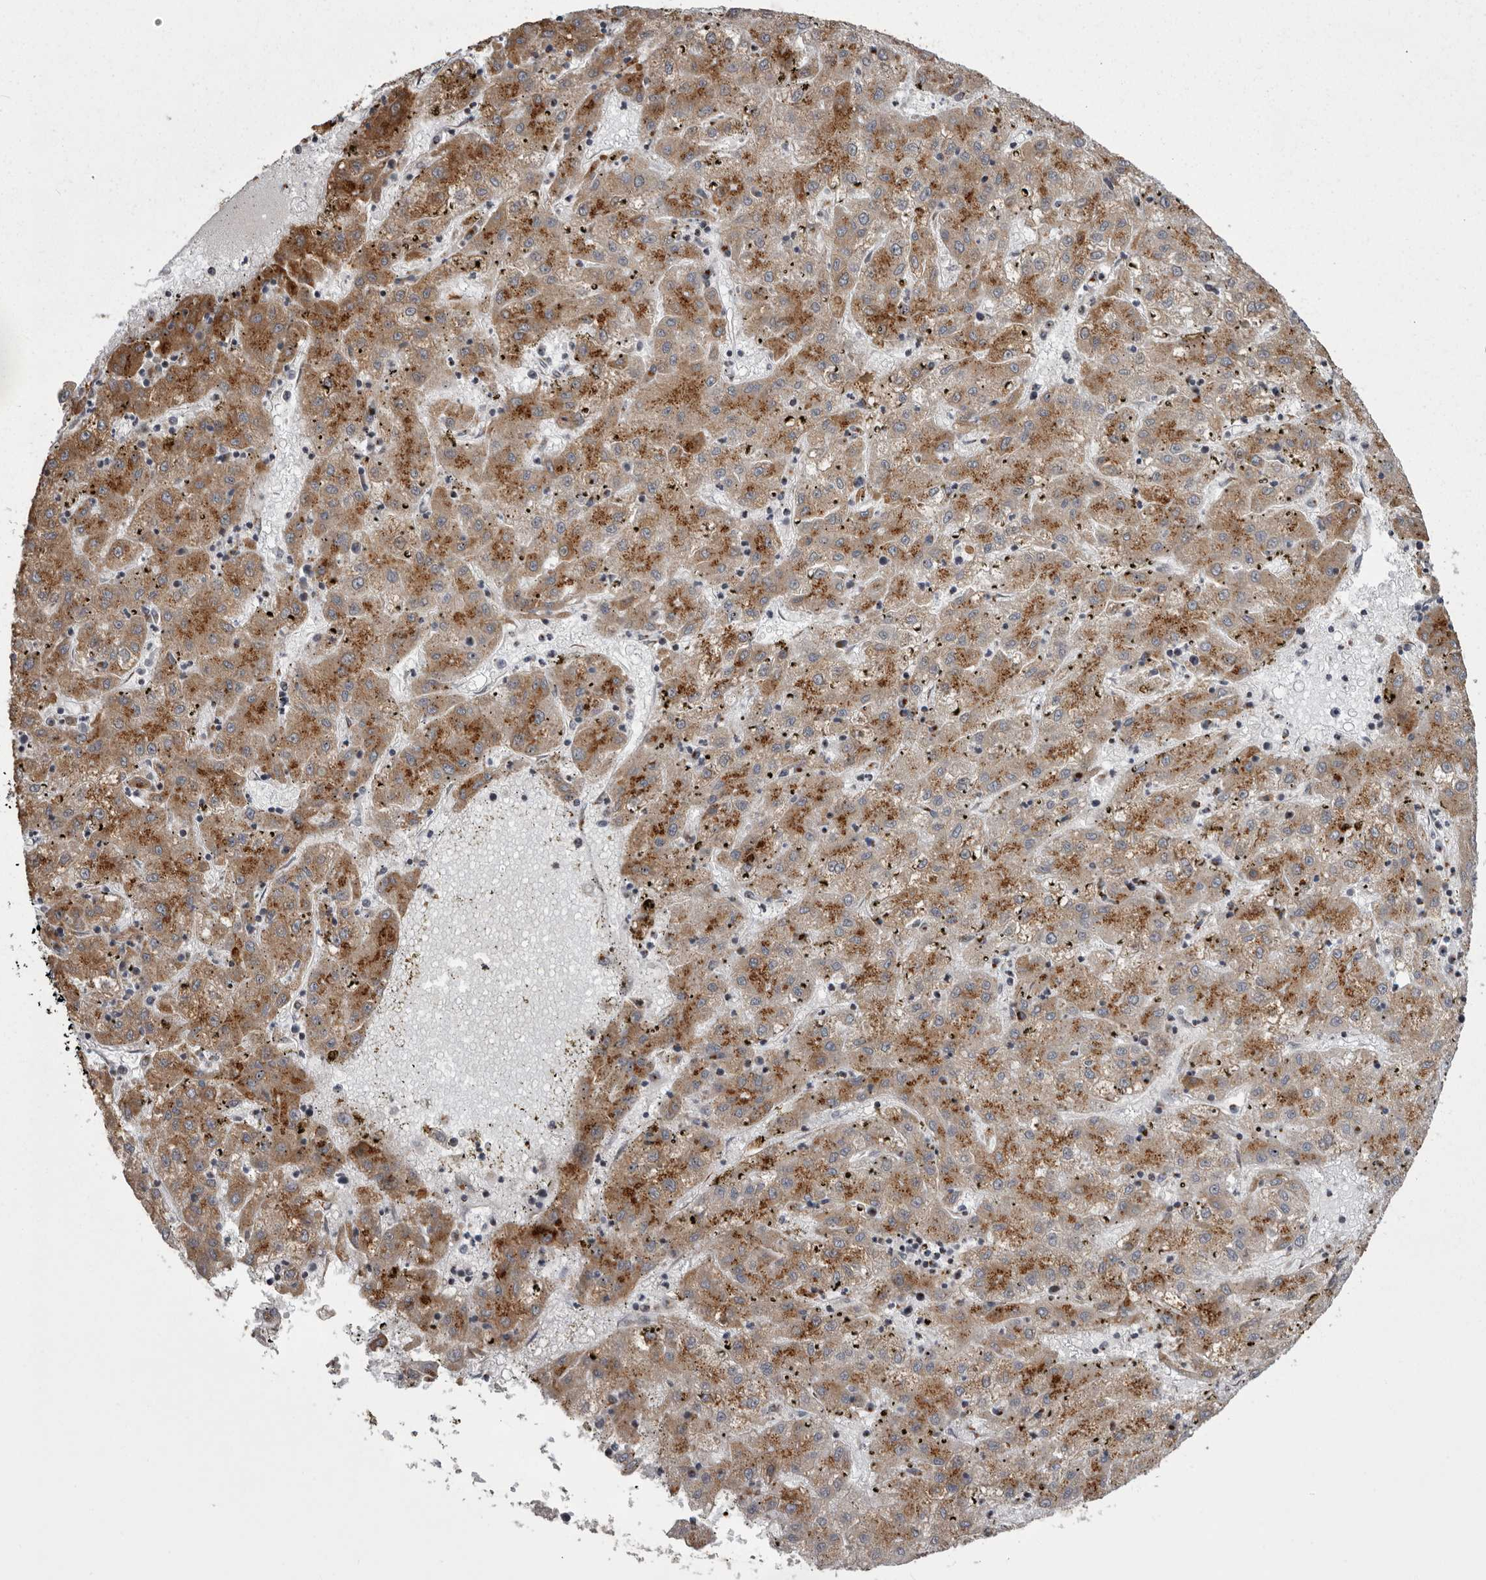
{"staining": {"intensity": "moderate", "quantity": ">75%", "location": "cytoplasmic/membranous"}, "tissue": "liver cancer", "cell_type": "Tumor cells", "image_type": "cancer", "snomed": [{"axis": "morphology", "description": "Carcinoma, Hepatocellular, NOS"}, {"axis": "topography", "description": "Liver"}], "caption": "A micrograph of hepatocellular carcinoma (liver) stained for a protein displays moderate cytoplasmic/membranous brown staining in tumor cells.", "gene": "WDR47", "patient": {"sex": "male", "age": 72}}